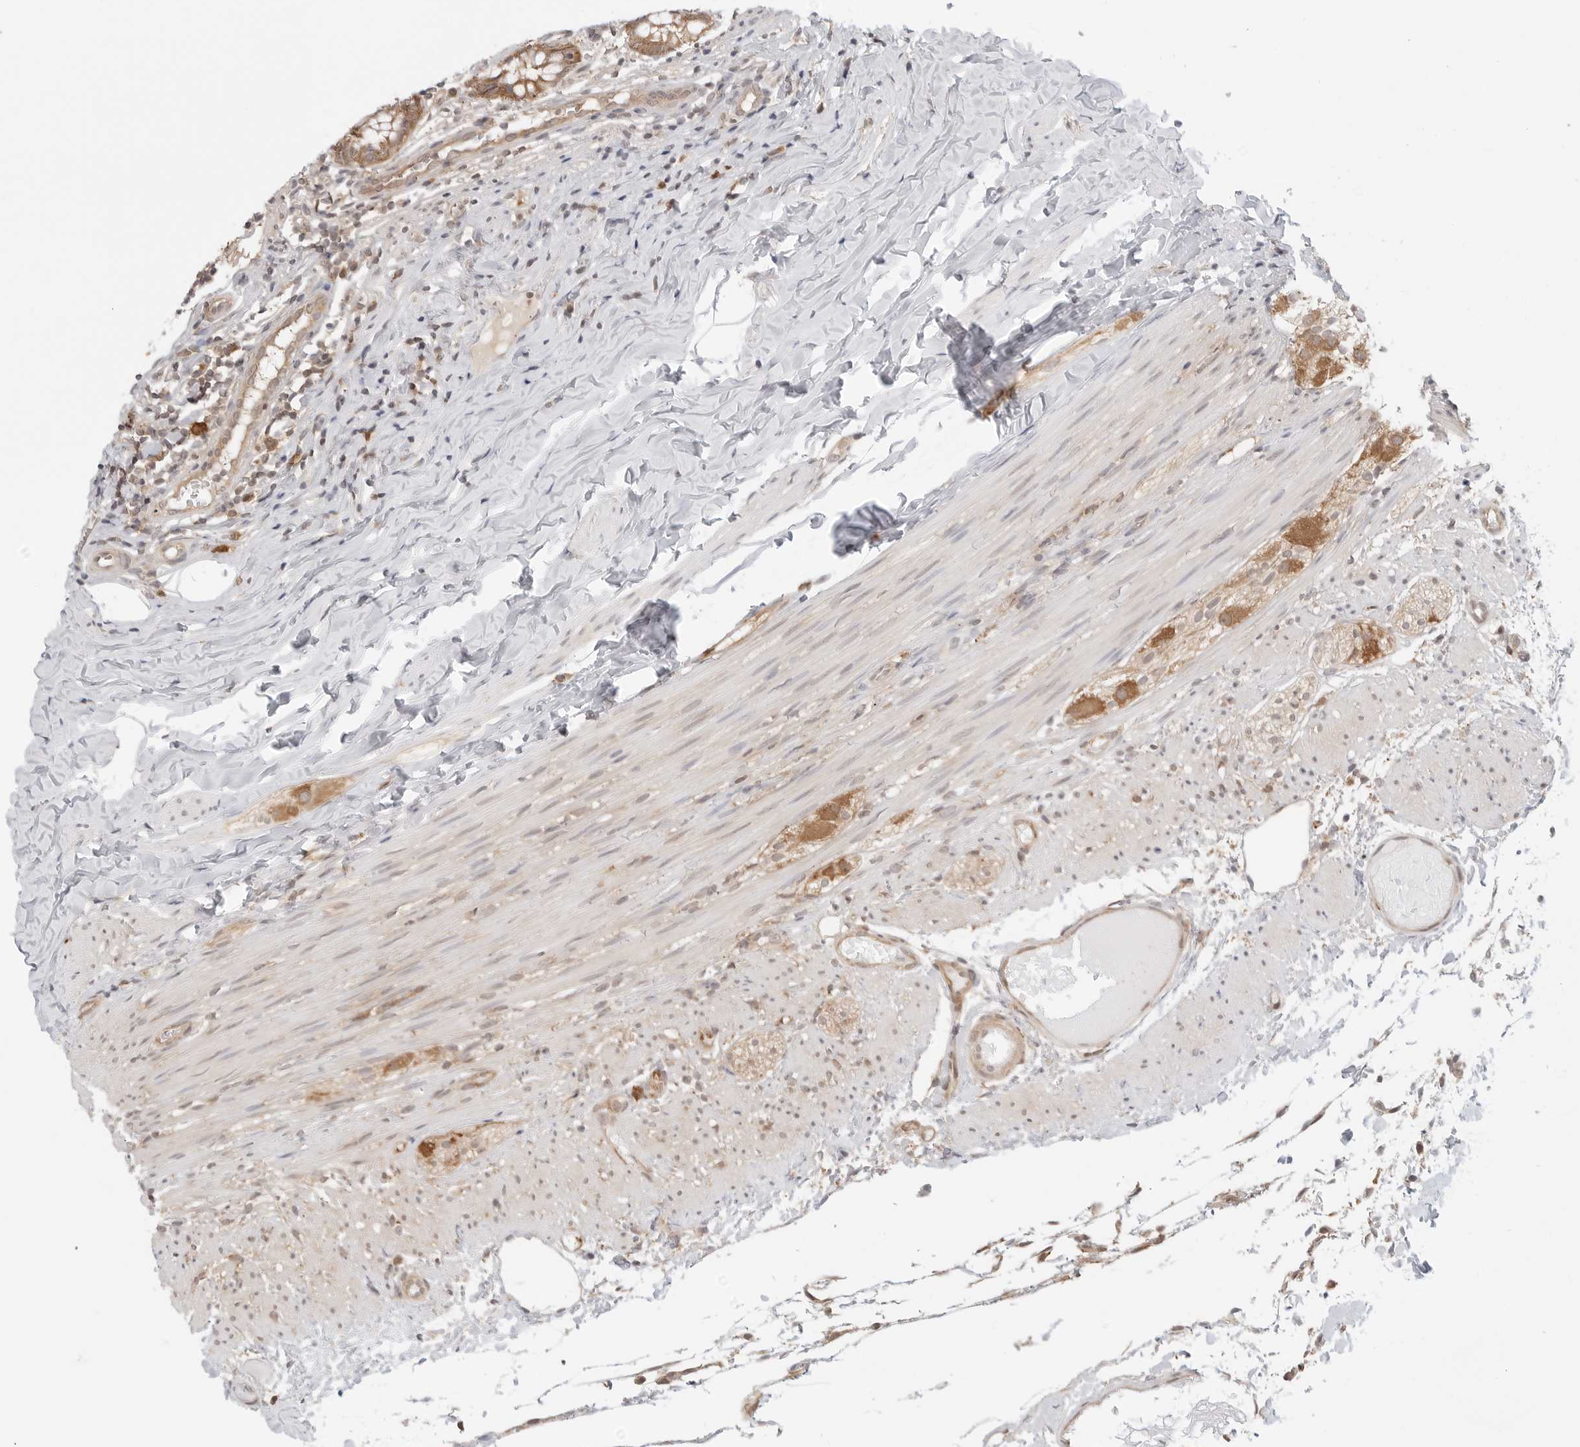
{"staining": {"intensity": "moderate", "quantity": ">75%", "location": "cytoplasmic/membranous"}, "tissue": "appendix", "cell_type": "Glandular cells", "image_type": "normal", "snomed": [{"axis": "morphology", "description": "Normal tissue, NOS"}, {"axis": "topography", "description": "Appendix"}], "caption": "Protein expression analysis of normal appendix shows moderate cytoplasmic/membranous positivity in approximately >75% of glandular cells.", "gene": "NUDC", "patient": {"sex": "male", "age": 8}}